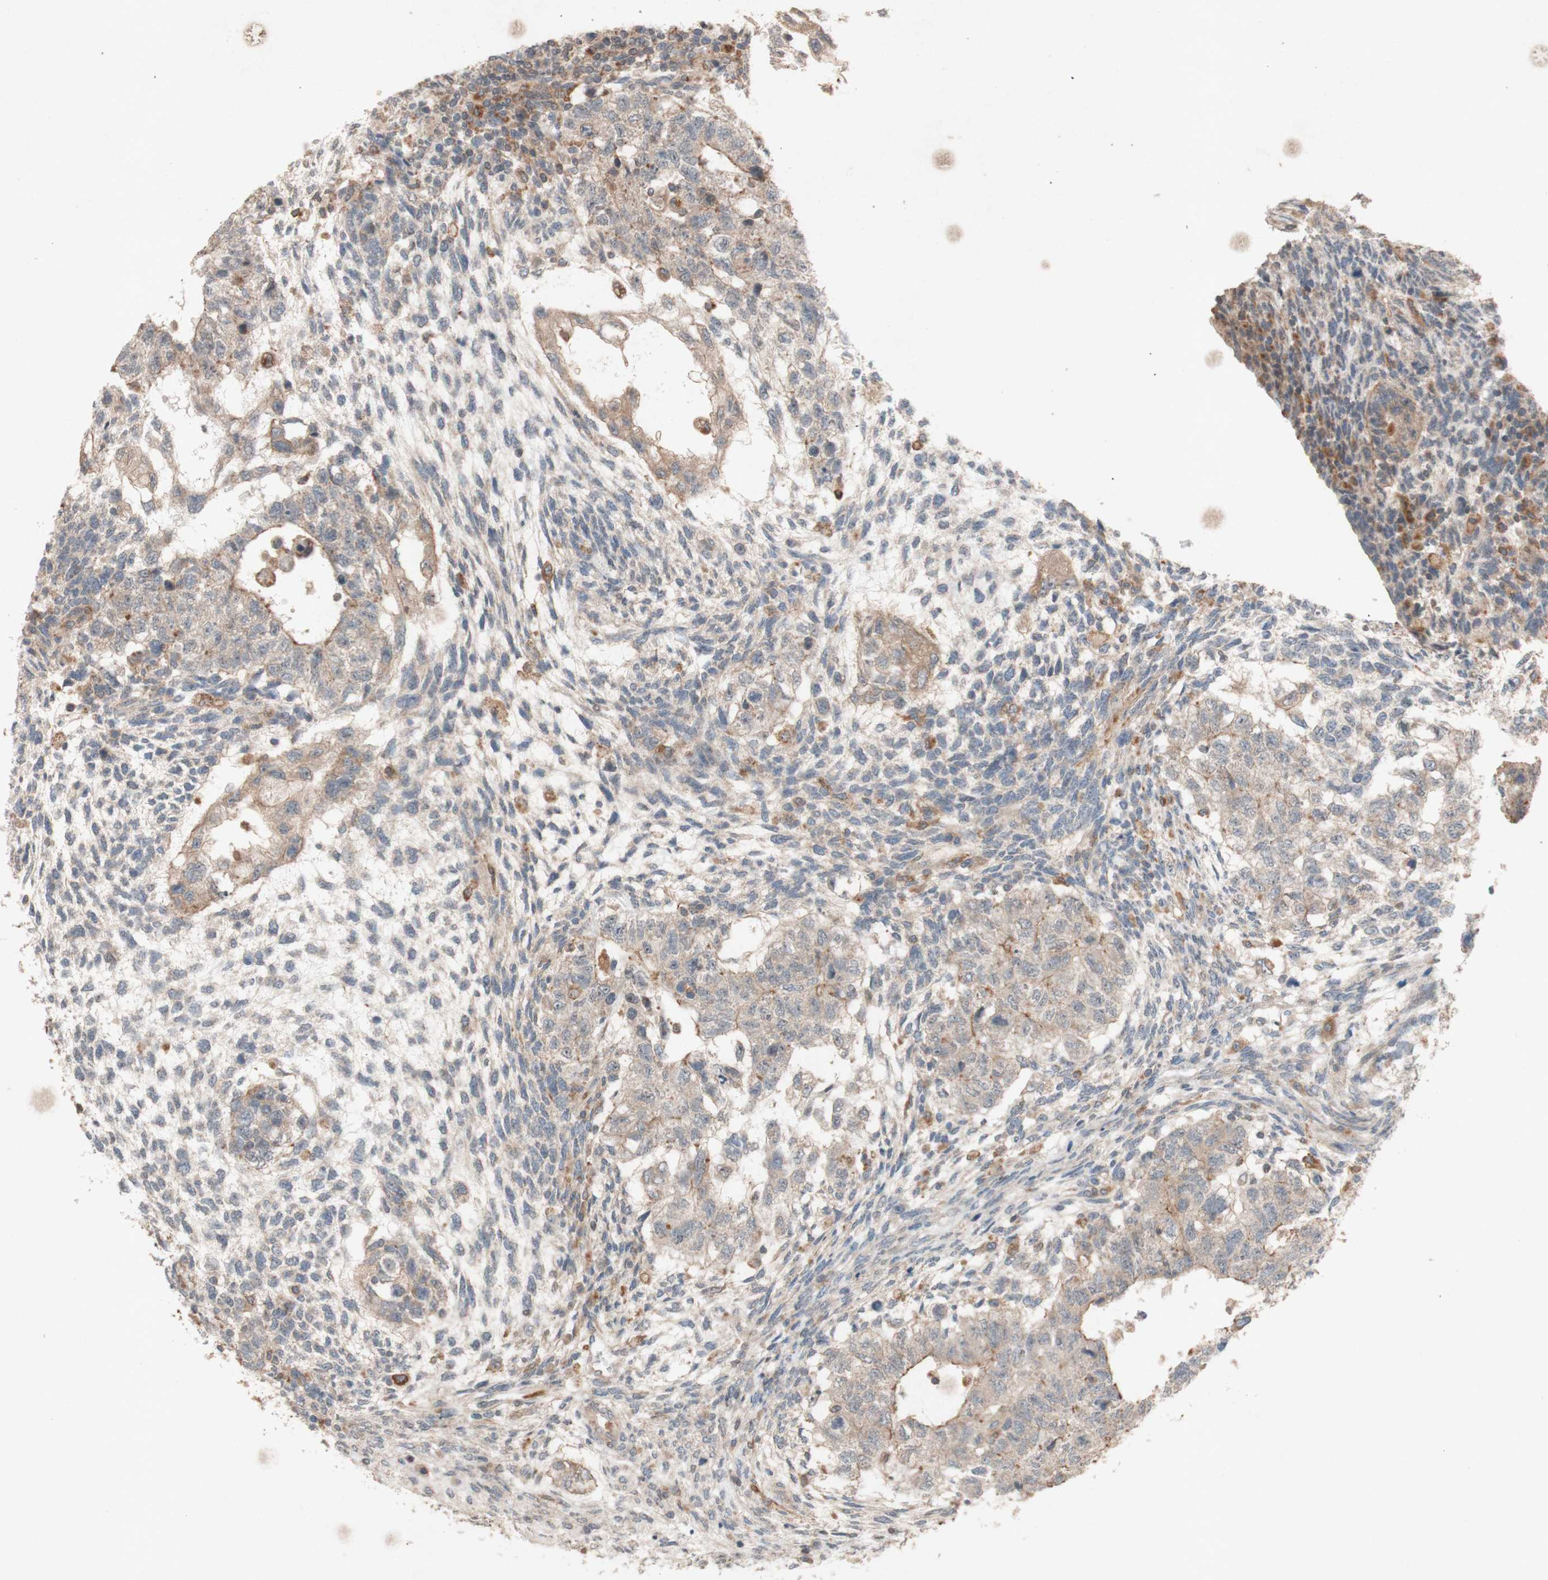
{"staining": {"intensity": "weak", "quantity": ">75%", "location": "cytoplasmic/membranous"}, "tissue": "testis cancer", "cell_type": "Tumor cells", "image_type": "cancer", "snomed": [{"axis": "morphology", "description": "Normal tissue, NOS"}, {"axis": "morphology", "description": "Carcinoma, Embryonal, NOS"}, {"axis": "topography", "description": "Testis"}], "caption": "Embryonal carcinoma (testis) was stained to show a protein in brown. There is low levels of weak cytoplasmic/membranous staining in about >75% of tumor cells.", "gene": "ATP6V1F", "patient": {"sex": "male", "age": 36}}